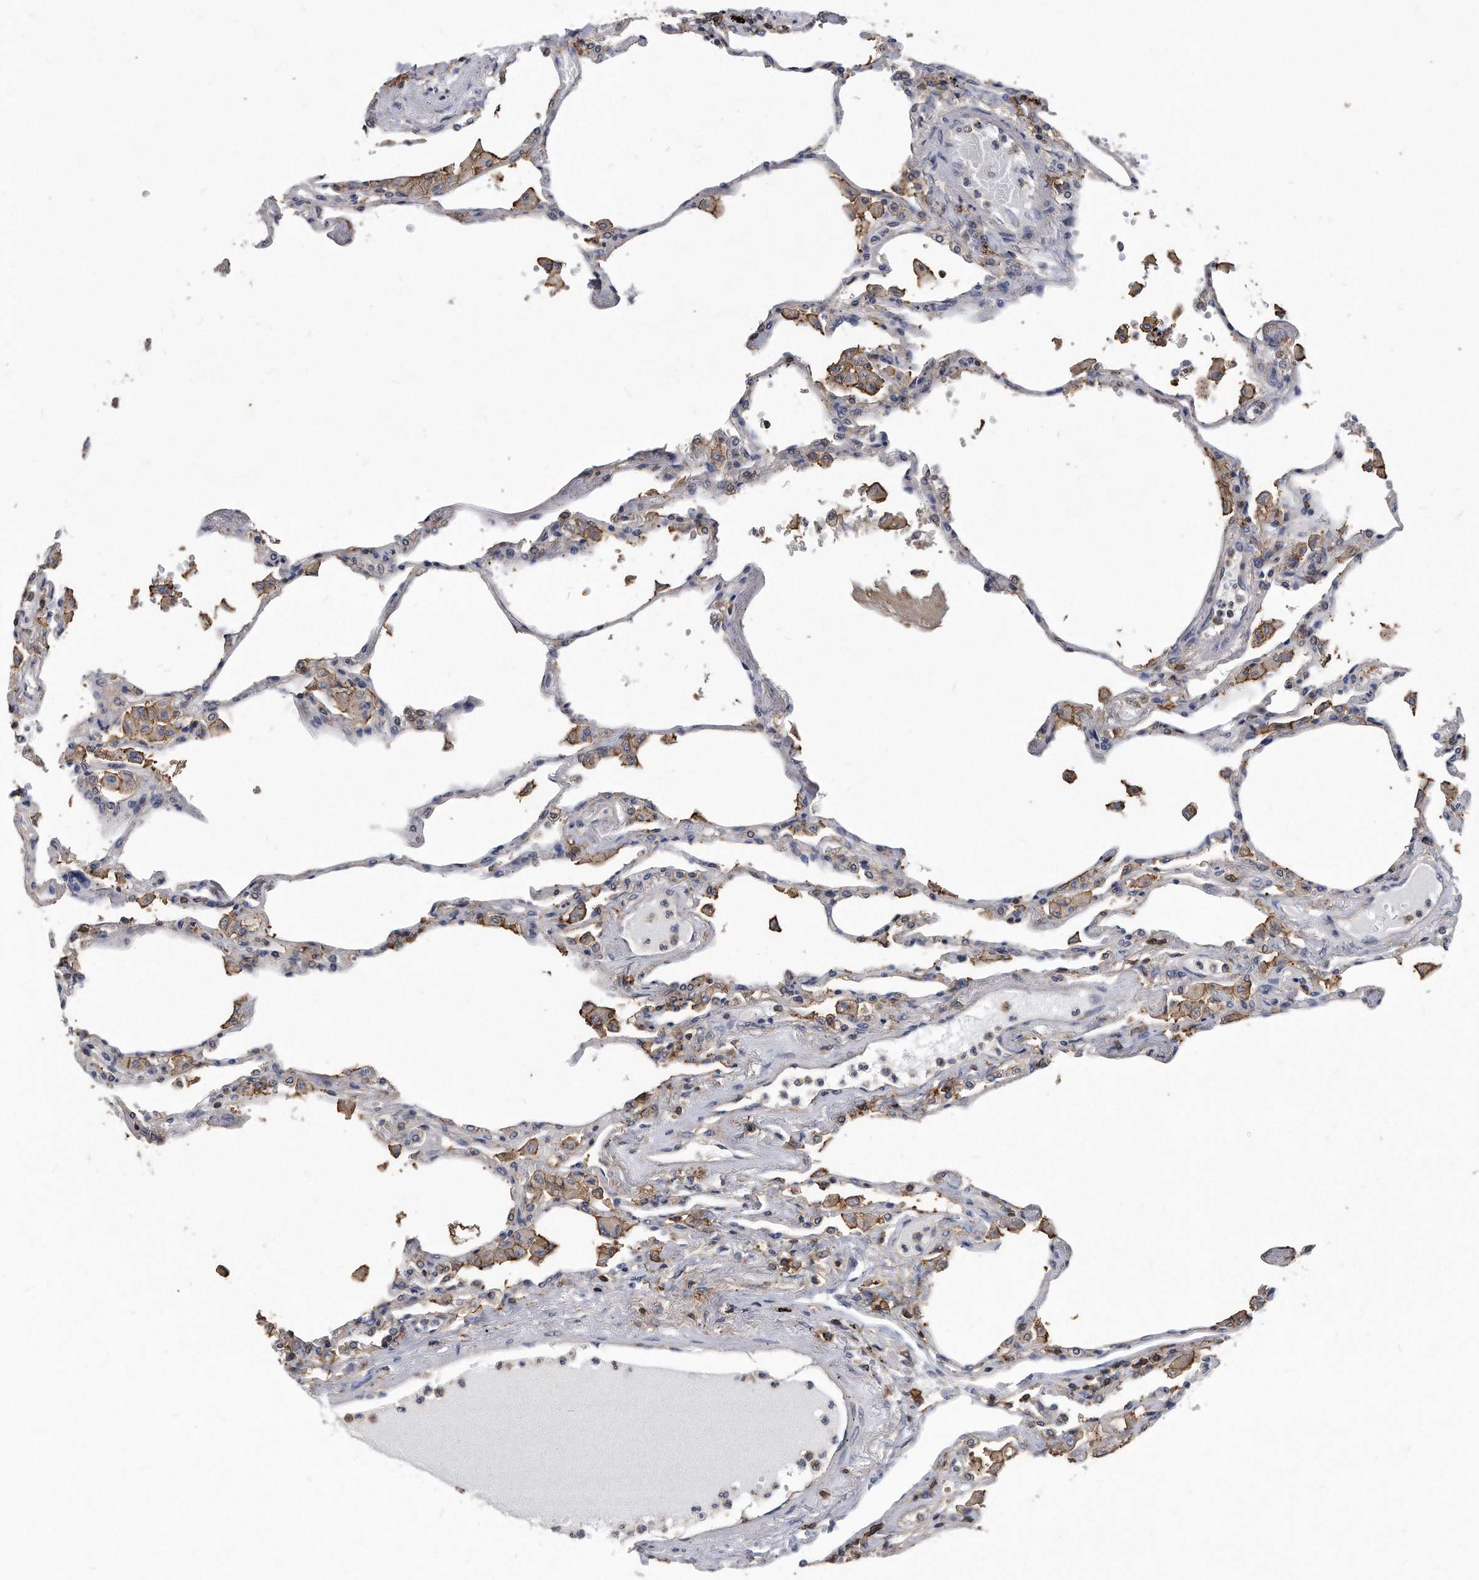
{"staining": {"intensity": "negative", "quantity": "none", "location": "none"}, "tissue": "lung", "cell_type": "Alveolar cells", "image_type": "normal", "snomed": [{"axis": "morphology", "description": "Normal tissue, NOS"}, {"axis": "topography", "description": "Bronchus"}, {"axis": "topography", "description": "Lung"}], "caption": "DAB (3,3'-diaminobenzidine) immunohistochemical staining of benign human lung demonstrates no significant expression in alveolar cells. The staining was performed using DAB to visualize the protein expression in brown, while the nuclei were stained in blue with hematoxylin (Magnification: 20x).", "gene": "ATG5", "patient": {"sex": "female", "age": 49}}